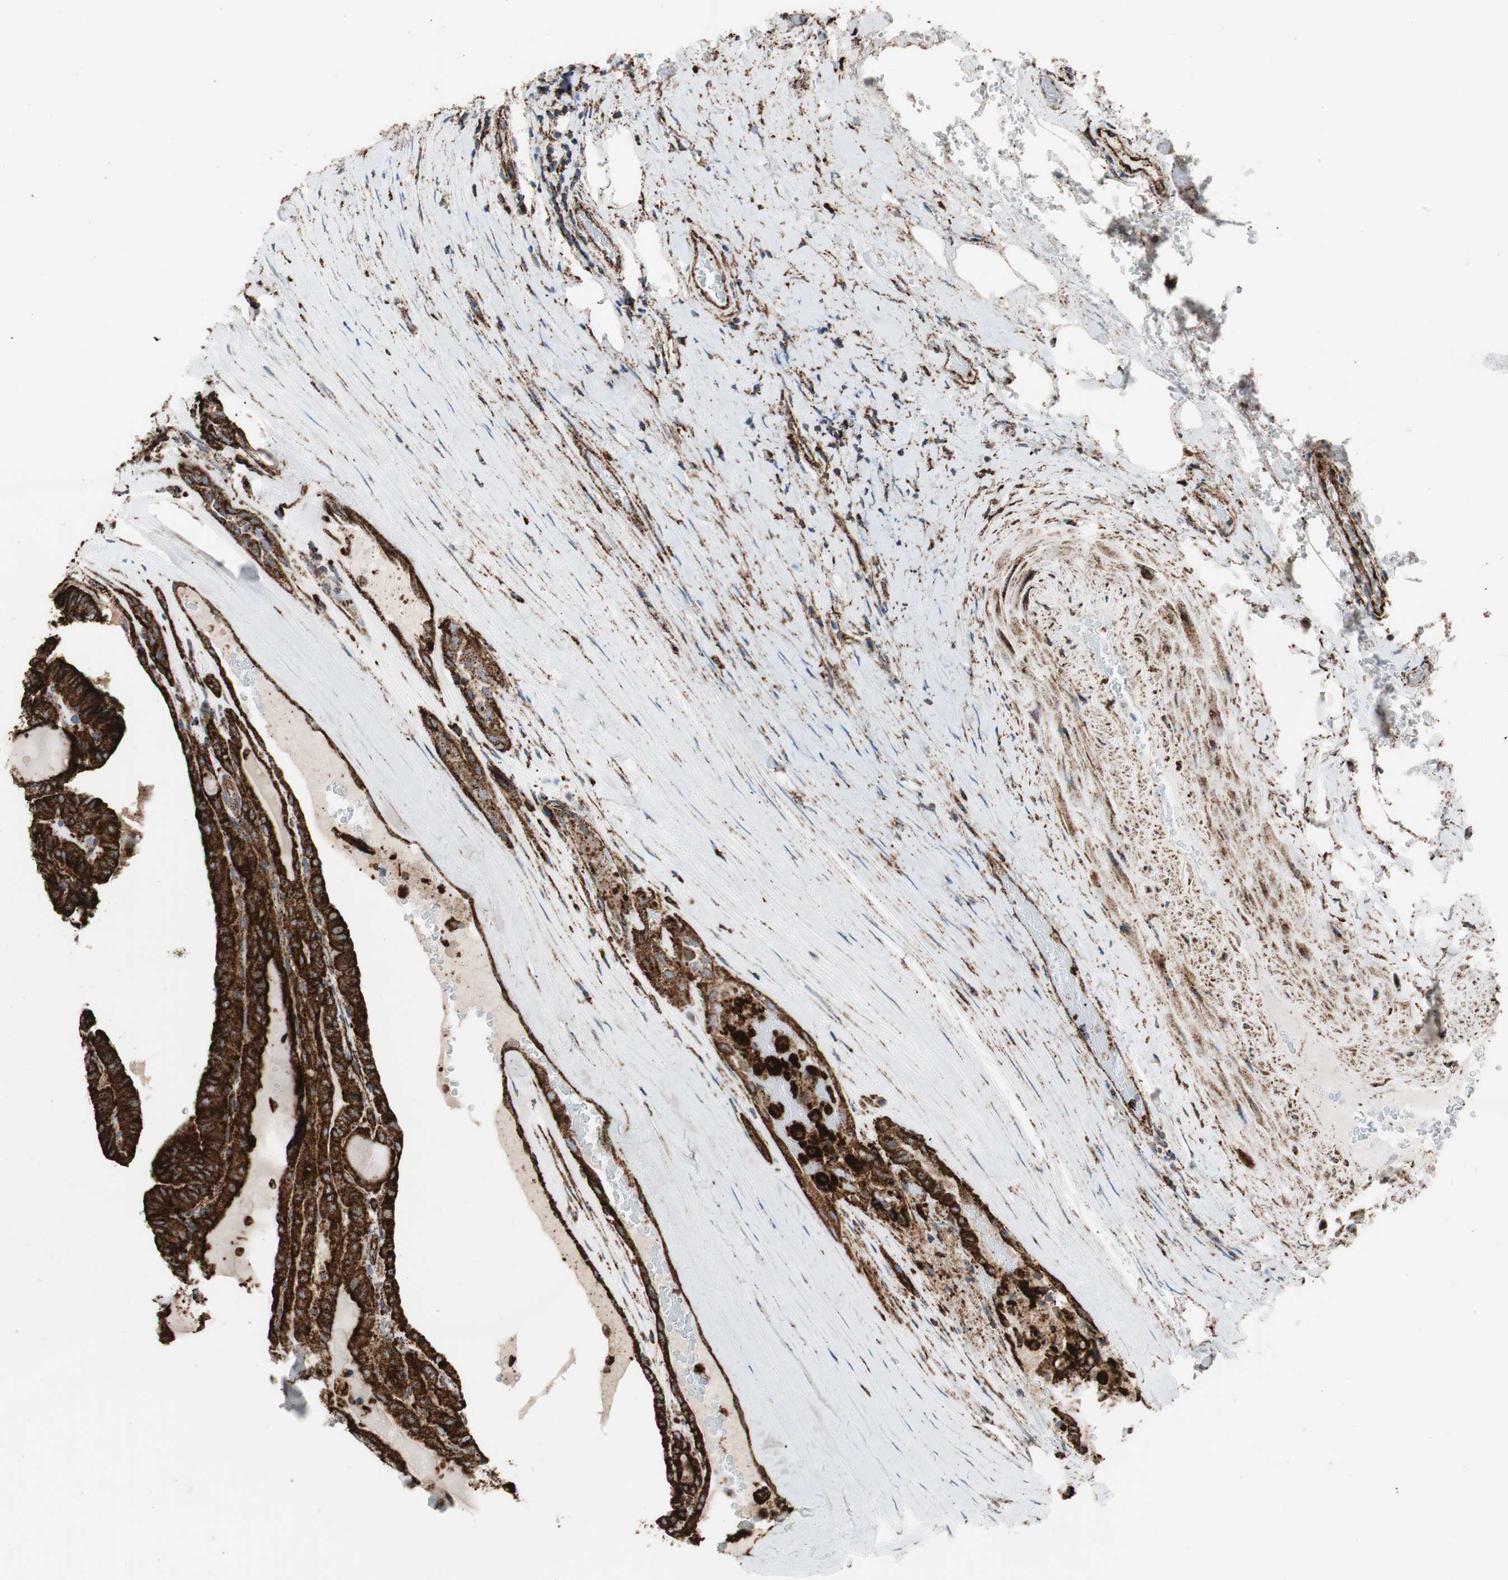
{"staining": {"intensity": "strong", "quantity": ">75%", "location": "cytoplasmic/membranous"}, "tissue": "thyroid cancer", "cell_type": "Tumor cells", "image_type": "cancer", "snomed": [{"axis": "morphology", "description": "Papillary adenocarcinoma, NOS"}, {"axis": "topography", "description": "Thyroid gland"}], "caption": "Thyroid cancer stained for a protein reveals strong cytoplasmic/membranous positivity in tumor cells.", "gene": "LAMP1", "patient": {"sex": "male", "age": 77}}